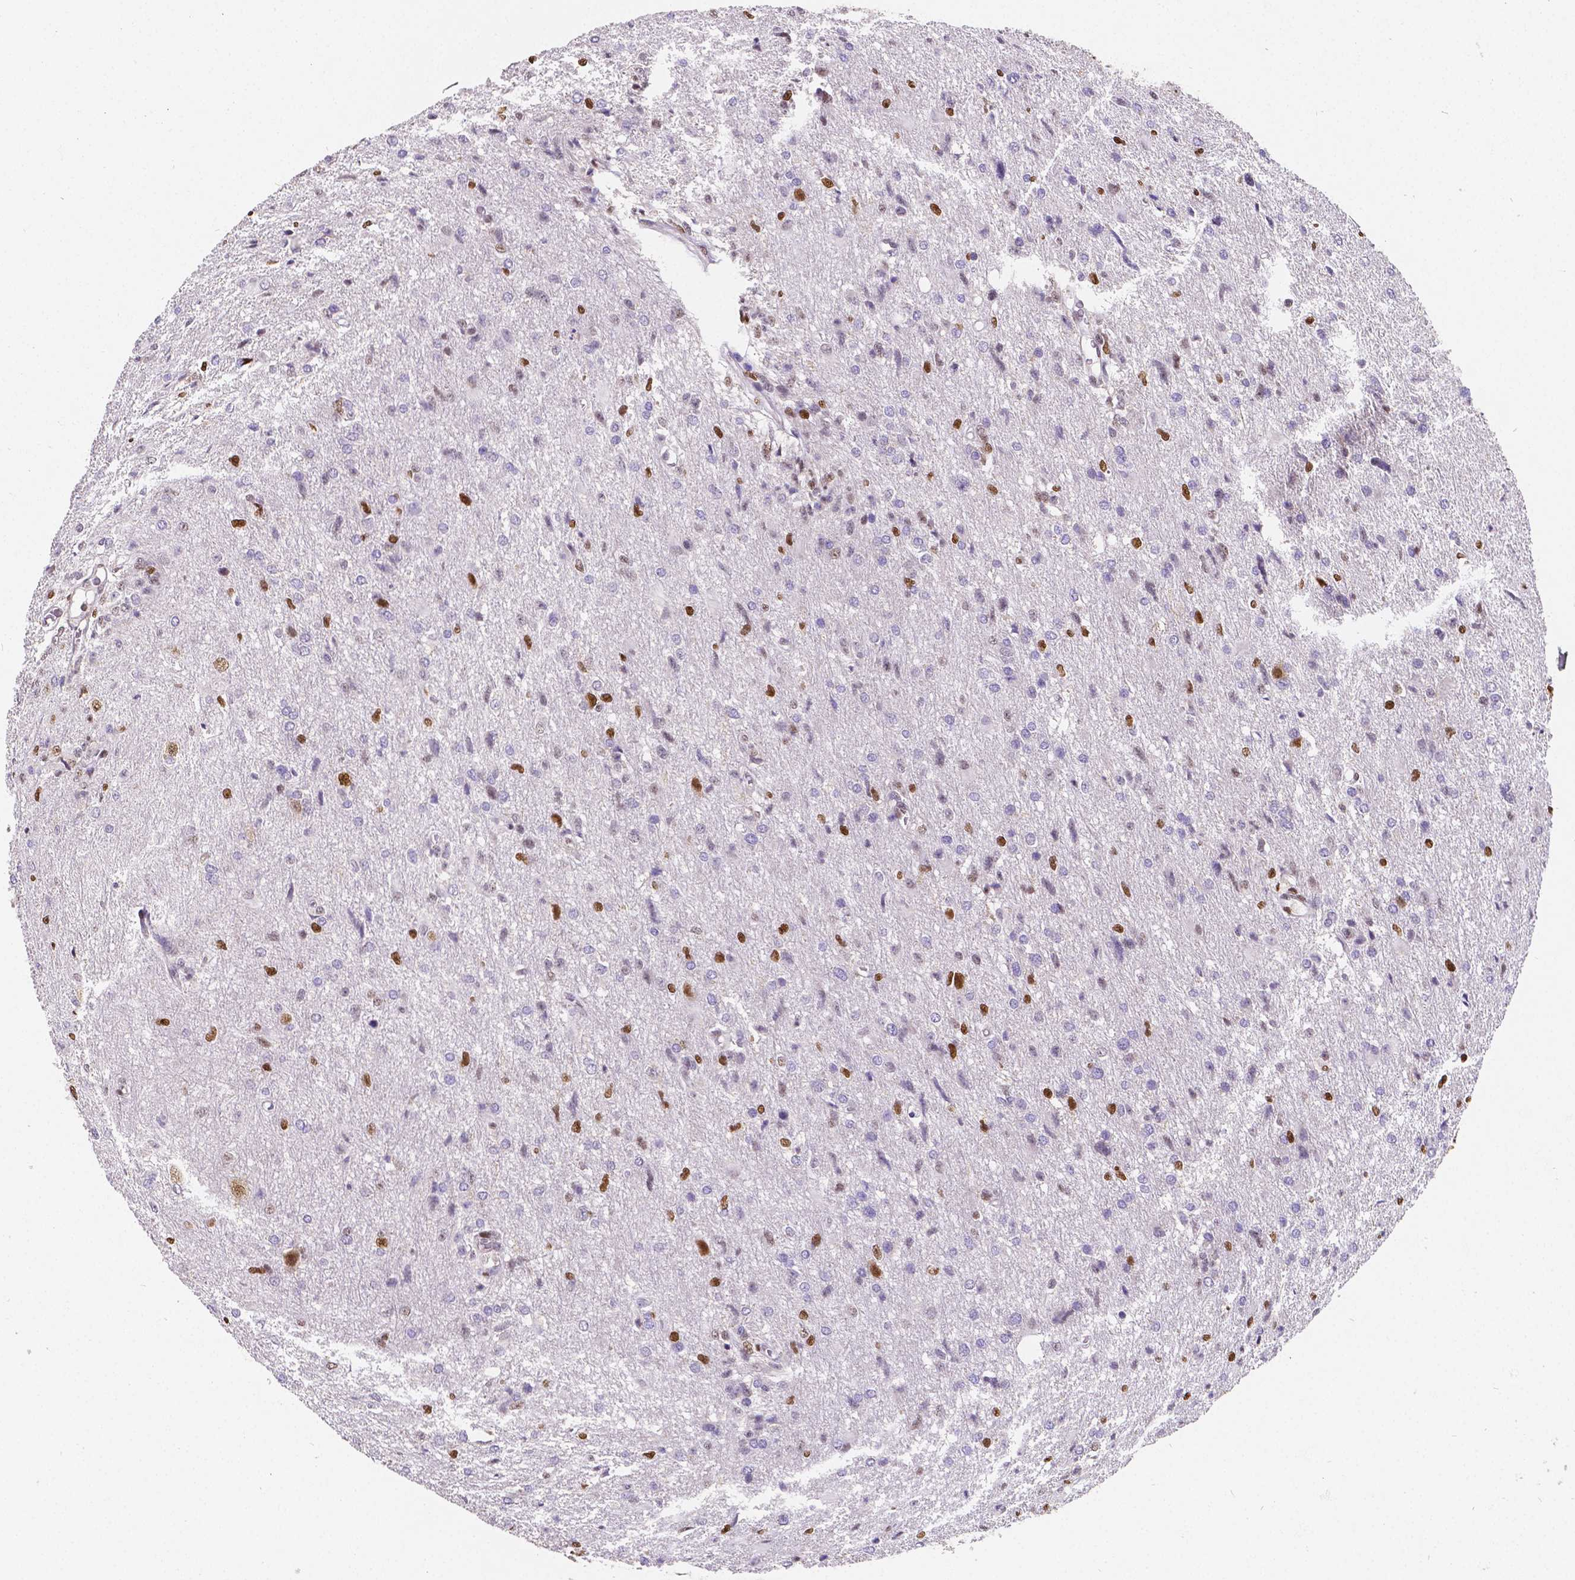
{"staining": {"intensity": "negative", "quantity": "none", "location": "none"}, "tissue": "glioma", "cell_type": "Tumor cells", "image_type": "cancer", "snomed": [{"axis": "morphology", "description": "Glioma, malignant, High grade"}, {"axis": "topography", "description": "Brain"}], "caption": "An IHC photomicrograph of high-grade glioma (malignant) is shown. There is no staining in tumor cells of high-grade glioma (malignant).", "gene": "MEF2C", "patient": {"sex": "male", "age": 68}}